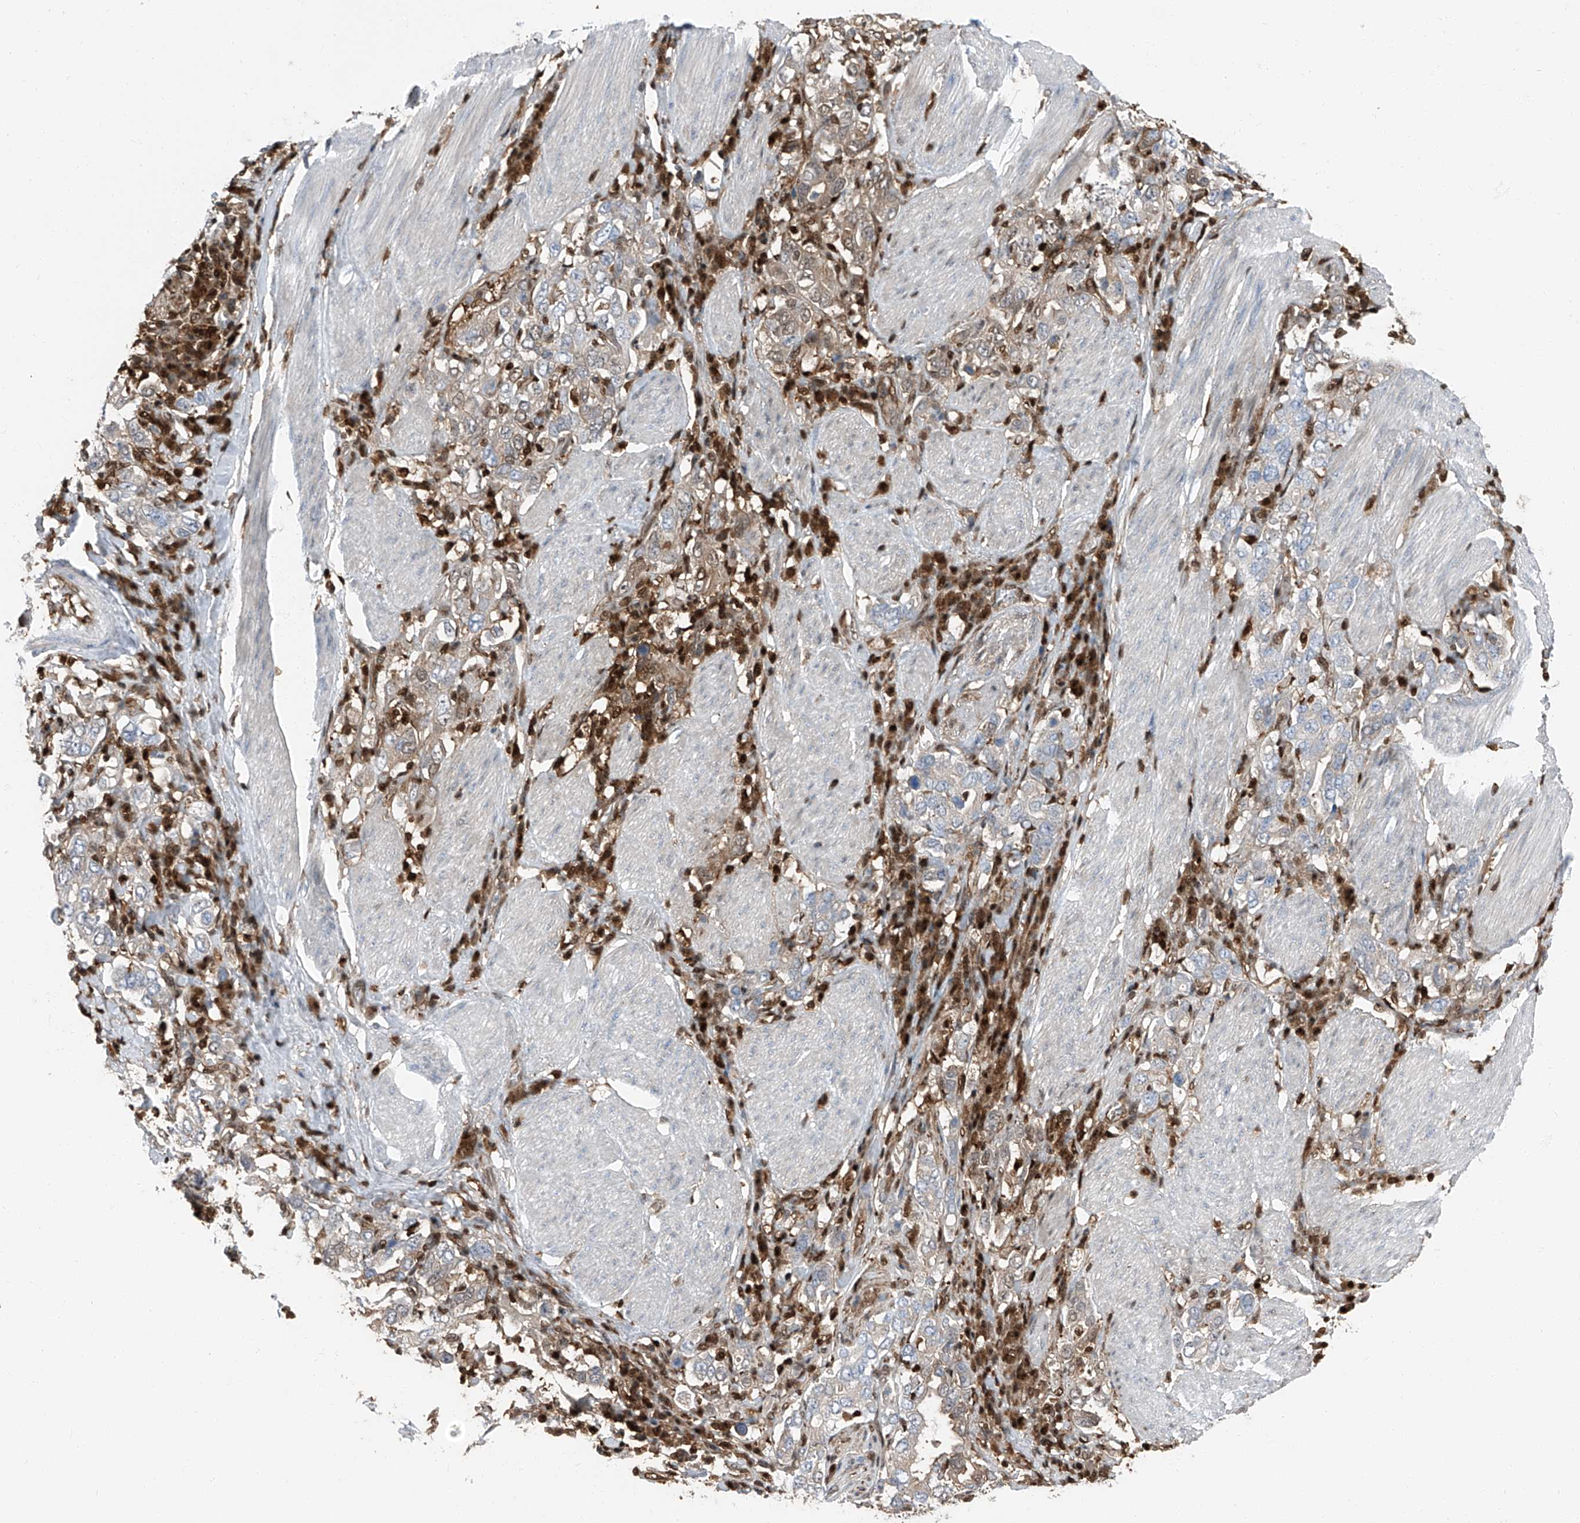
{"staining": {"intensity": "weak", "quantity": "<25%", "location": "cytoplasmic/membranous,nuclear"}, "tissue": "stomach cancer", "cell_type": "Tumor cells", "image_type": "cancer", "snomed": [{"axis": "morphology", "description": "Adenocarcinoma, NOS"}, {"axis": "topography", "description": "Stomach, upper"}], "caption": "This is an immunohistochemistry photomicrograph of stomach adenocarcinoma. There is no staining in tumor cells.", "gene": "PSMB10", "patient": {"sex": "male", "age": 62}}